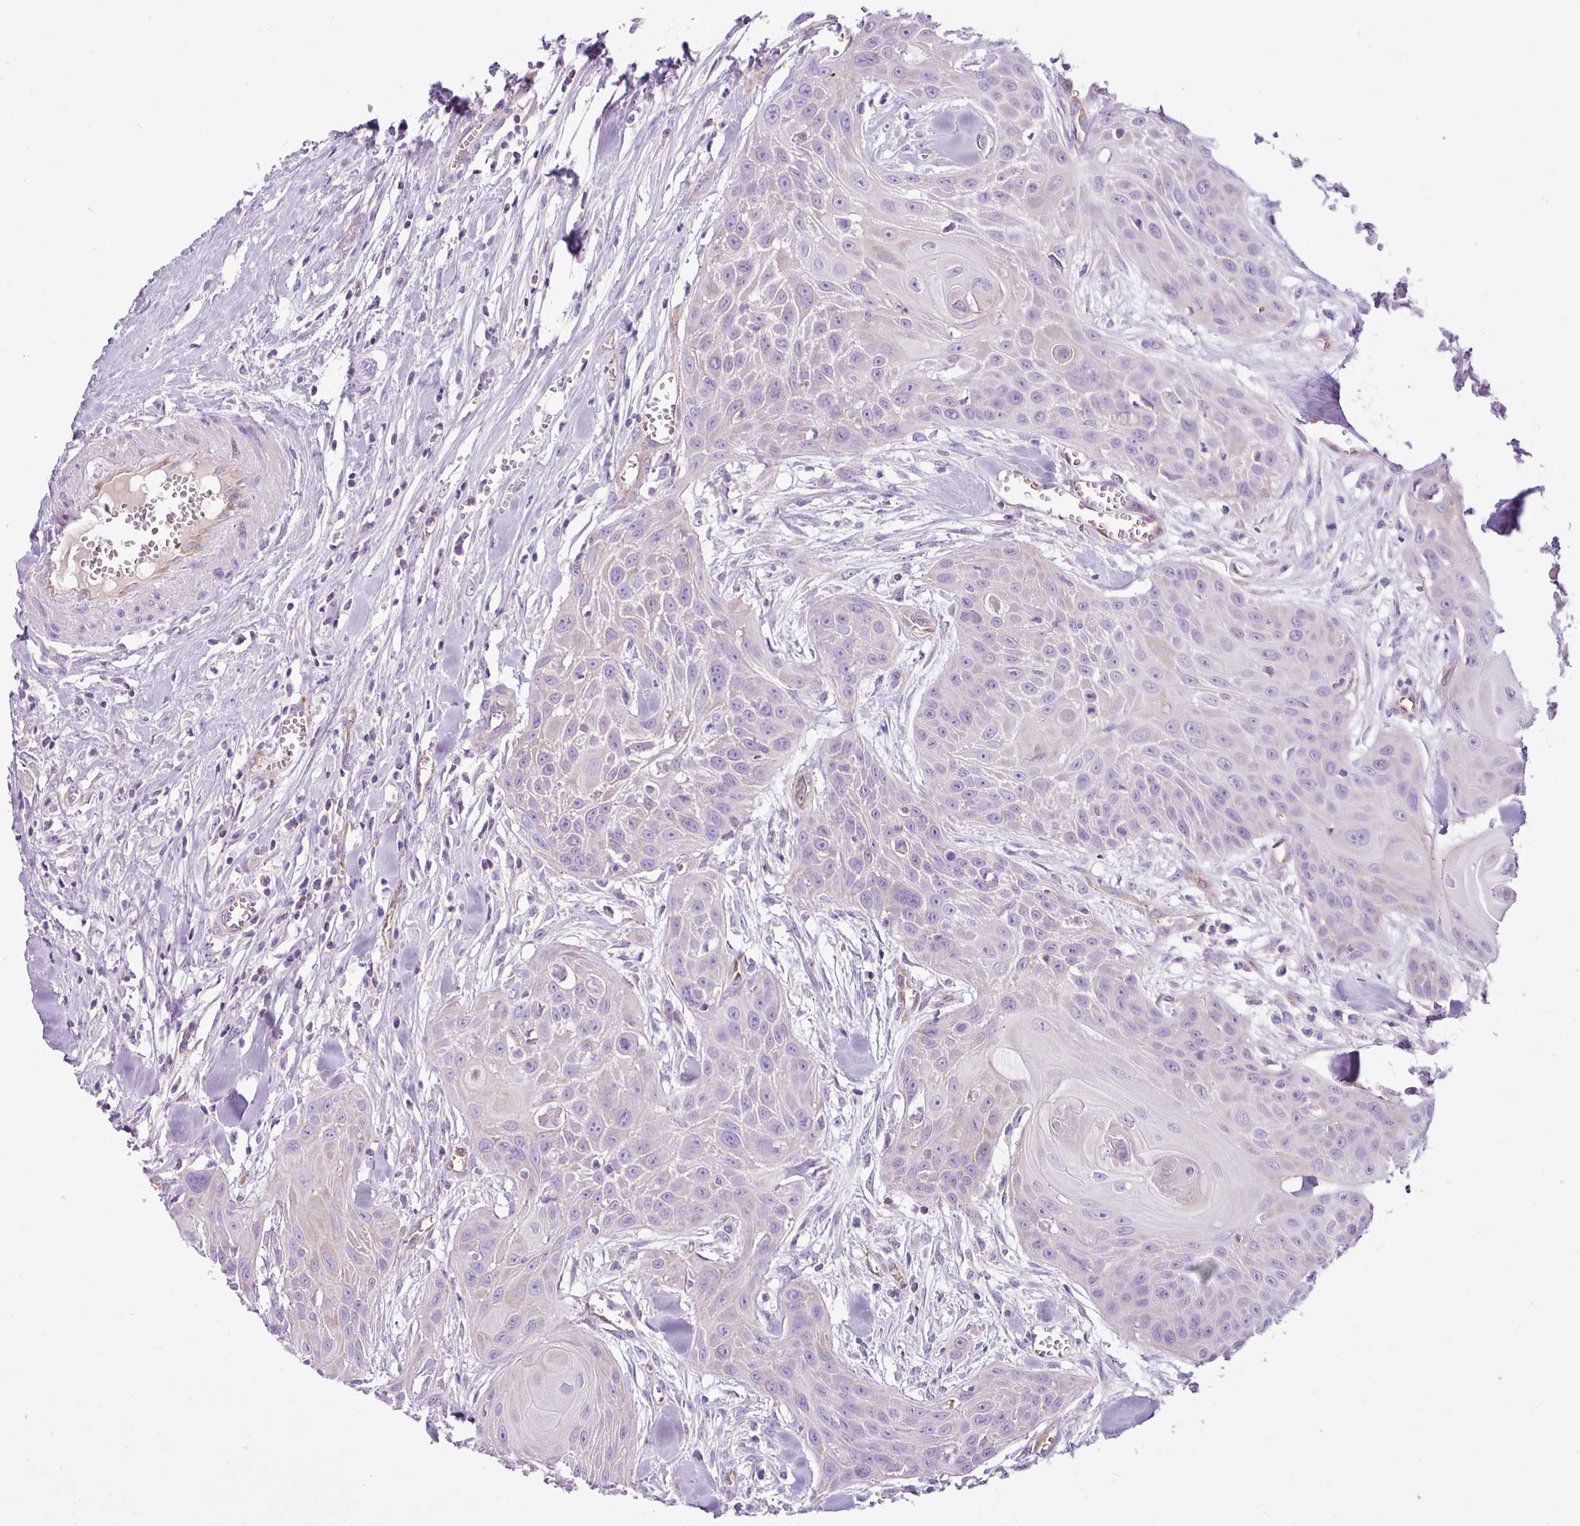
{"staining": {"intensity": "negative", "quantity": "none", "location": "none"}, "tissue": "head and neck cancer", "cell_type": "Tumor cells", "image_type": "cancer", "snomed": [{"axis": "morphology", "description": "Squamous cell carcinoma, NOS"}, {"axis": "topography", "description": "Lymph node"}, {"axis": "topography", "description": "Salivary gland"}, {"axis": "topography", "description": "Head-Neck"}], "caption": "The image exhibits no staining of tumor cells in head and neck cancer (squamous cell carcinoma).", "gene": "EME2", "patient": {"sex": "female", "age": 74}}